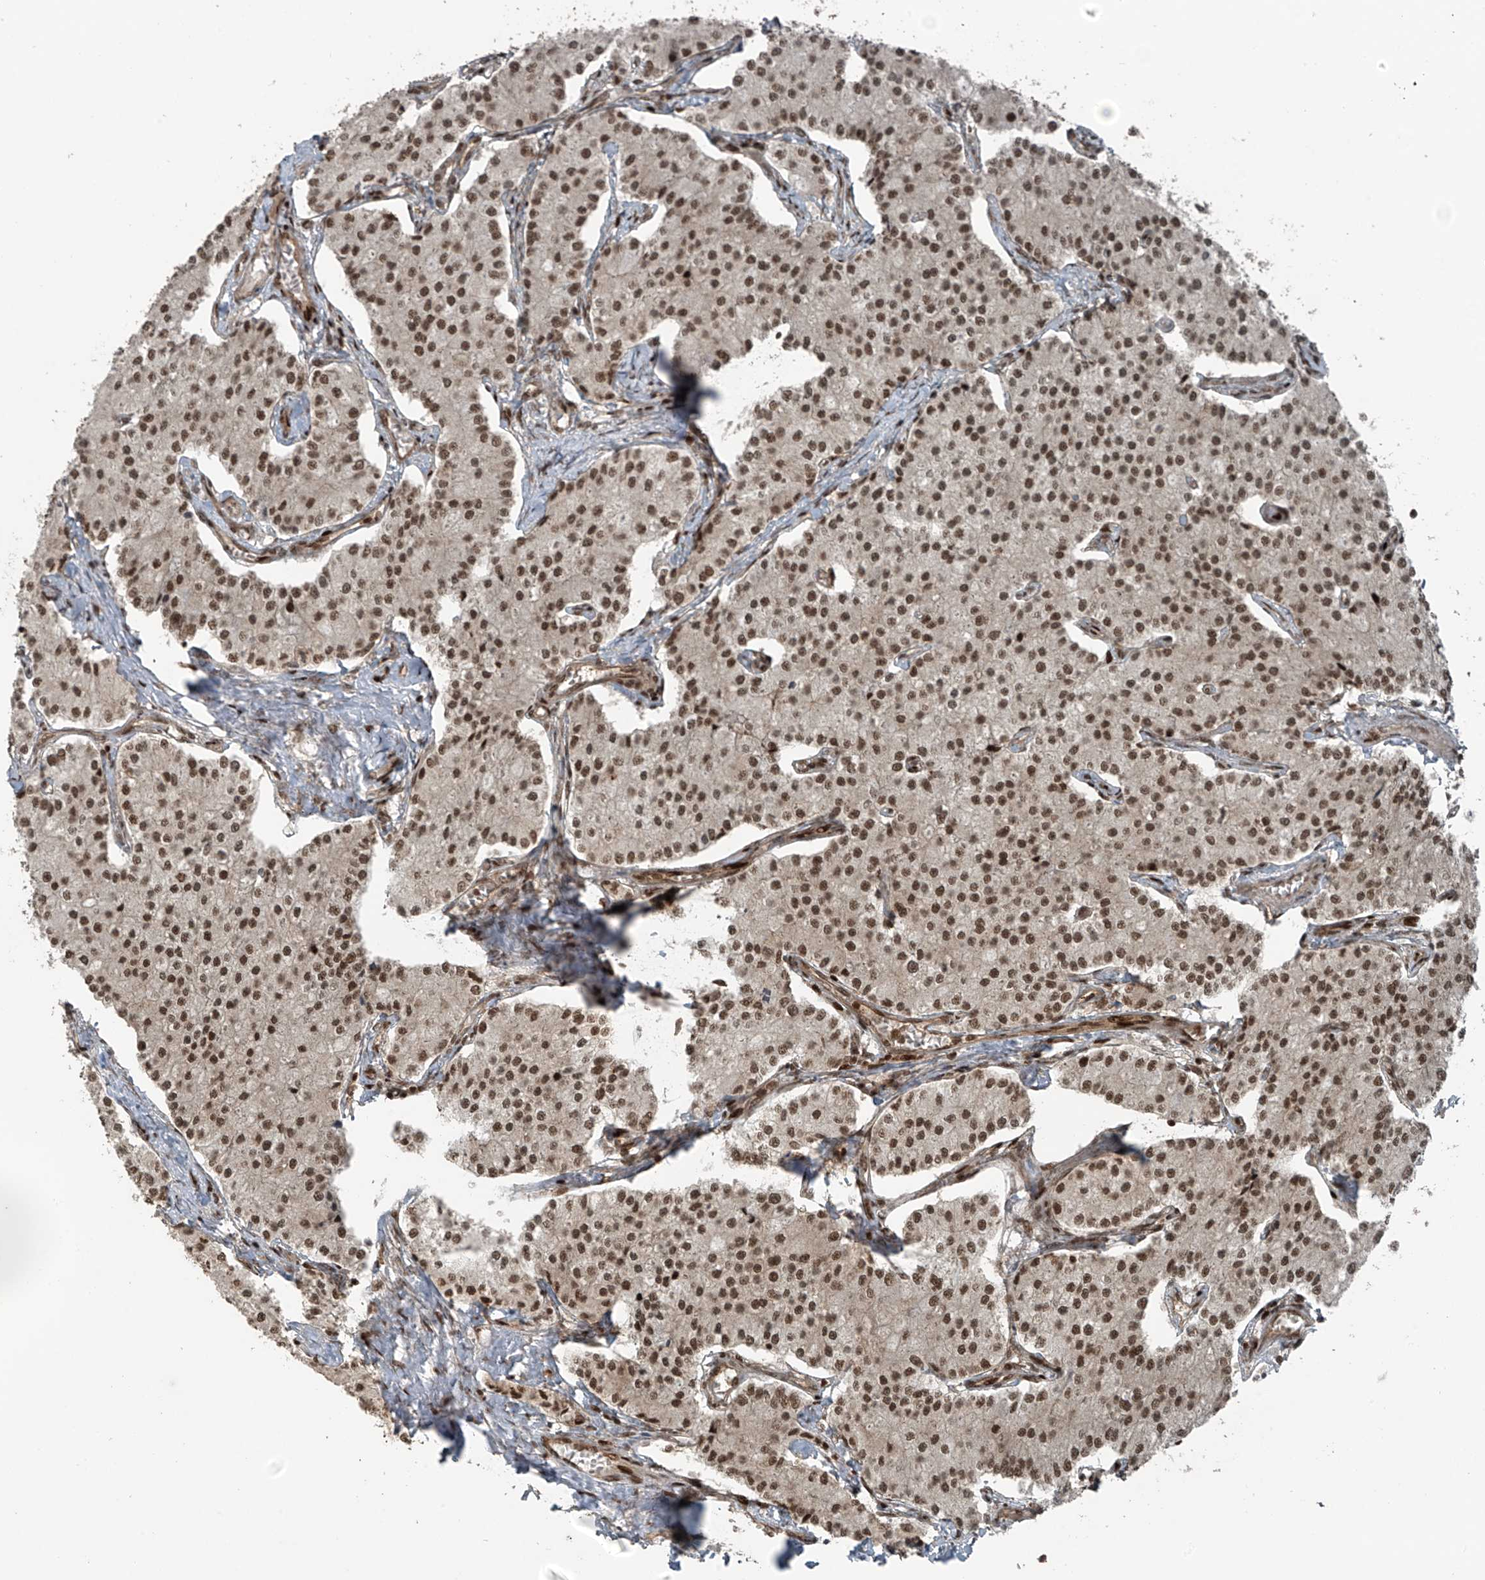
{"staining": {"intensity": "strong", "quantity": ">75%", "location": "nuclear"}, "tissue": "carcinoid", "cell_type": "Tumor cells", "image_type": "cancer", "snomed": [{"axis": "morphology", "description": "Carcinoid, malignant, NOS"}, {"axis": "topography", "description": "Colon"}], "caption": "Tumor cells display strong nuclear staining in about >75% of cells in carcinoid.", "gene": "PCNP", "patient": {"sex": "female", "age": 52}}